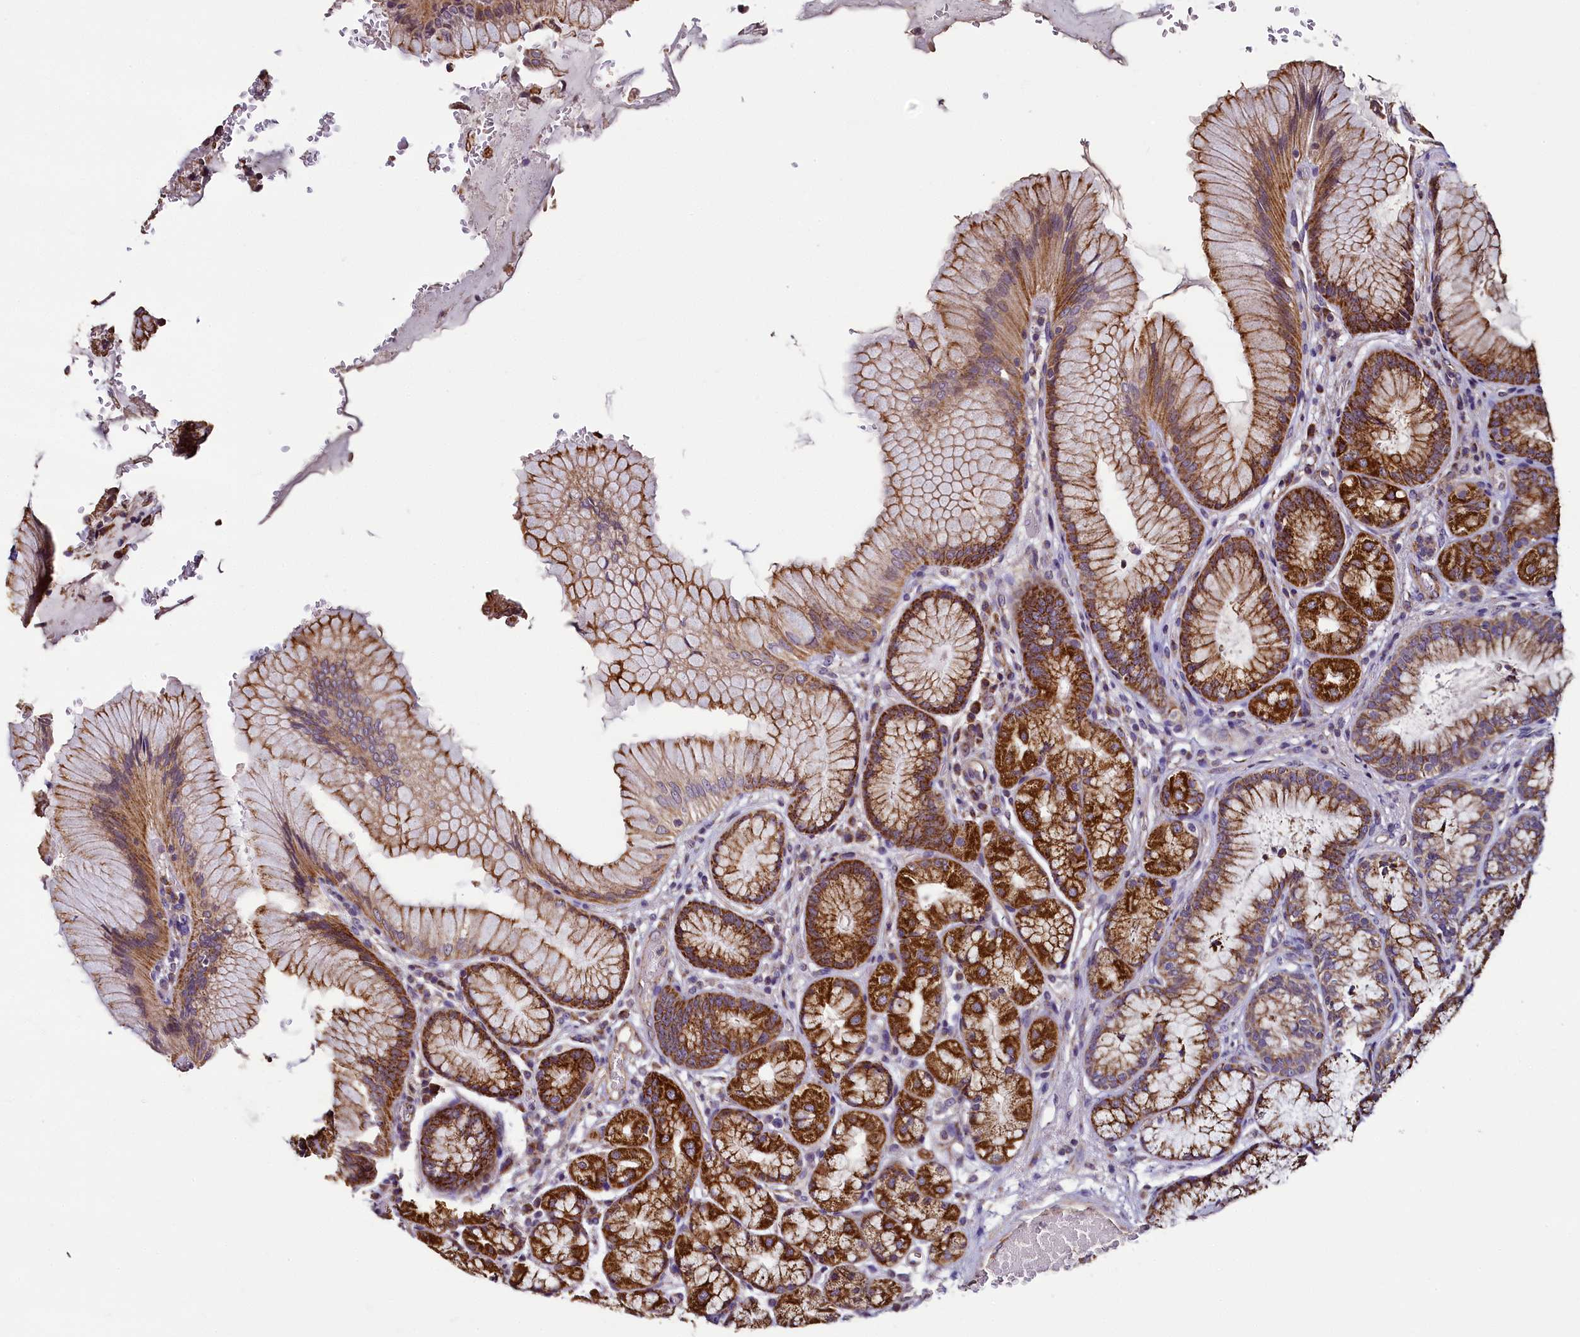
{"staining": {"intensity": "strong", "quantity": "25%-75%", "location": "cytoplasmic/membranous"}, "tissue": "stomach", "cell_type": "Glandular cells", "image_type": "normal", "snomed": [{"axis": "morphology", "description": "Normal tissue, NOS"}, {"axis": "topography", "description": "Stomach"}], "caption": "Stomach stained with a brown dye reveals strong cytoplasmic/membranous positive expression in about 25%-75% of glandular cells.", "gene": "COQ9", "patient": {"sex": "male", "age": 63}}